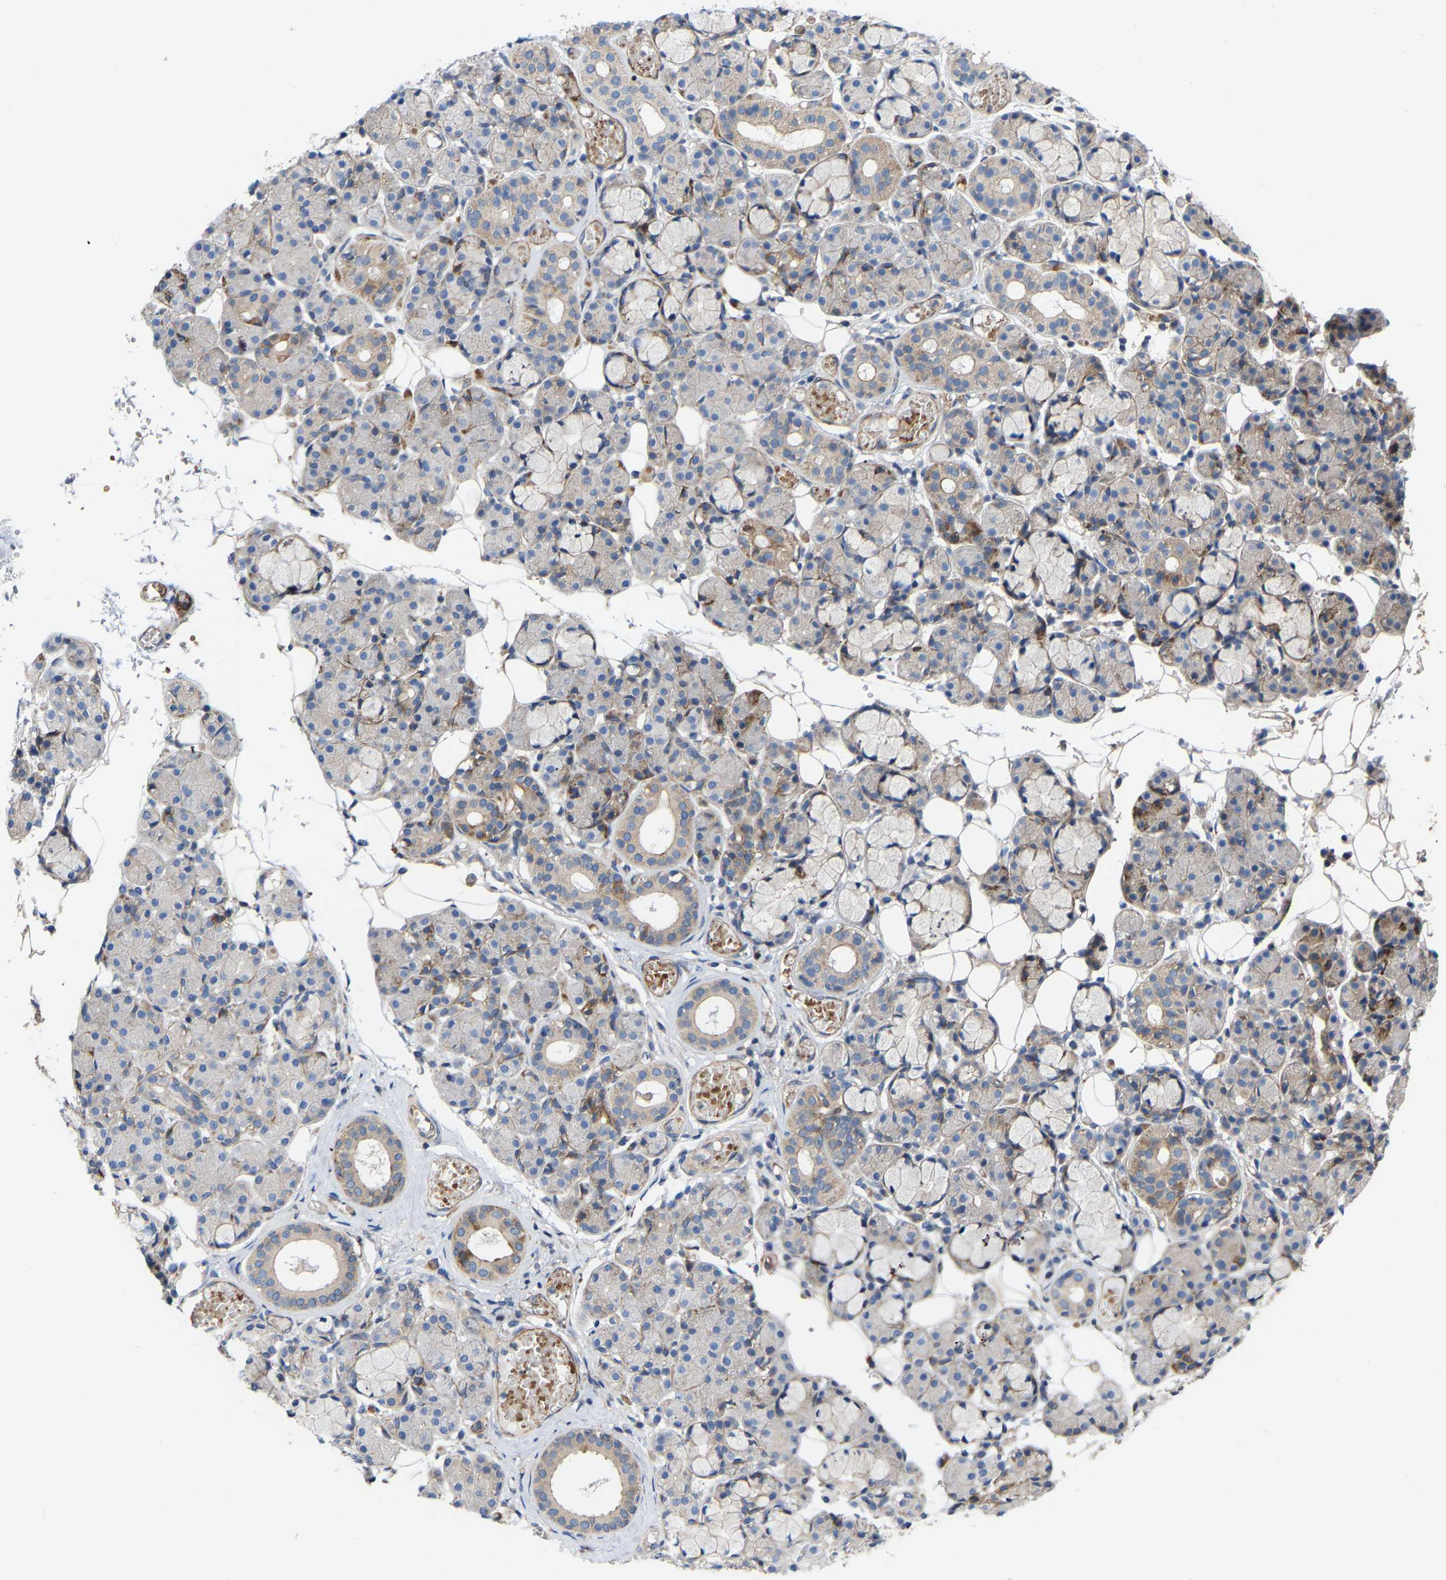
{"staining": {"intensity": "weak", "quantity": "25%-75%", "location": "cytoplasmic/membranous"}, "tissue": "salivary gland", "cell_type": "Glandular cells", "image_type": "normal", "snomed": [{"axis": "morphology", "description": "Normal tissue, NOS"}, {"axis": "topography", "description": "Salivary gland"}], "caption": "Immunohistochemistry (DAB (3,3'-diaminobenzidine)) staining of normal salivary gland demonstrates weak cytoplasmic/membranous protein staining in about 25%-75% of glandular cells.", "gene": "TOR1B", "patient": {"sex": "male", "age": 63}}